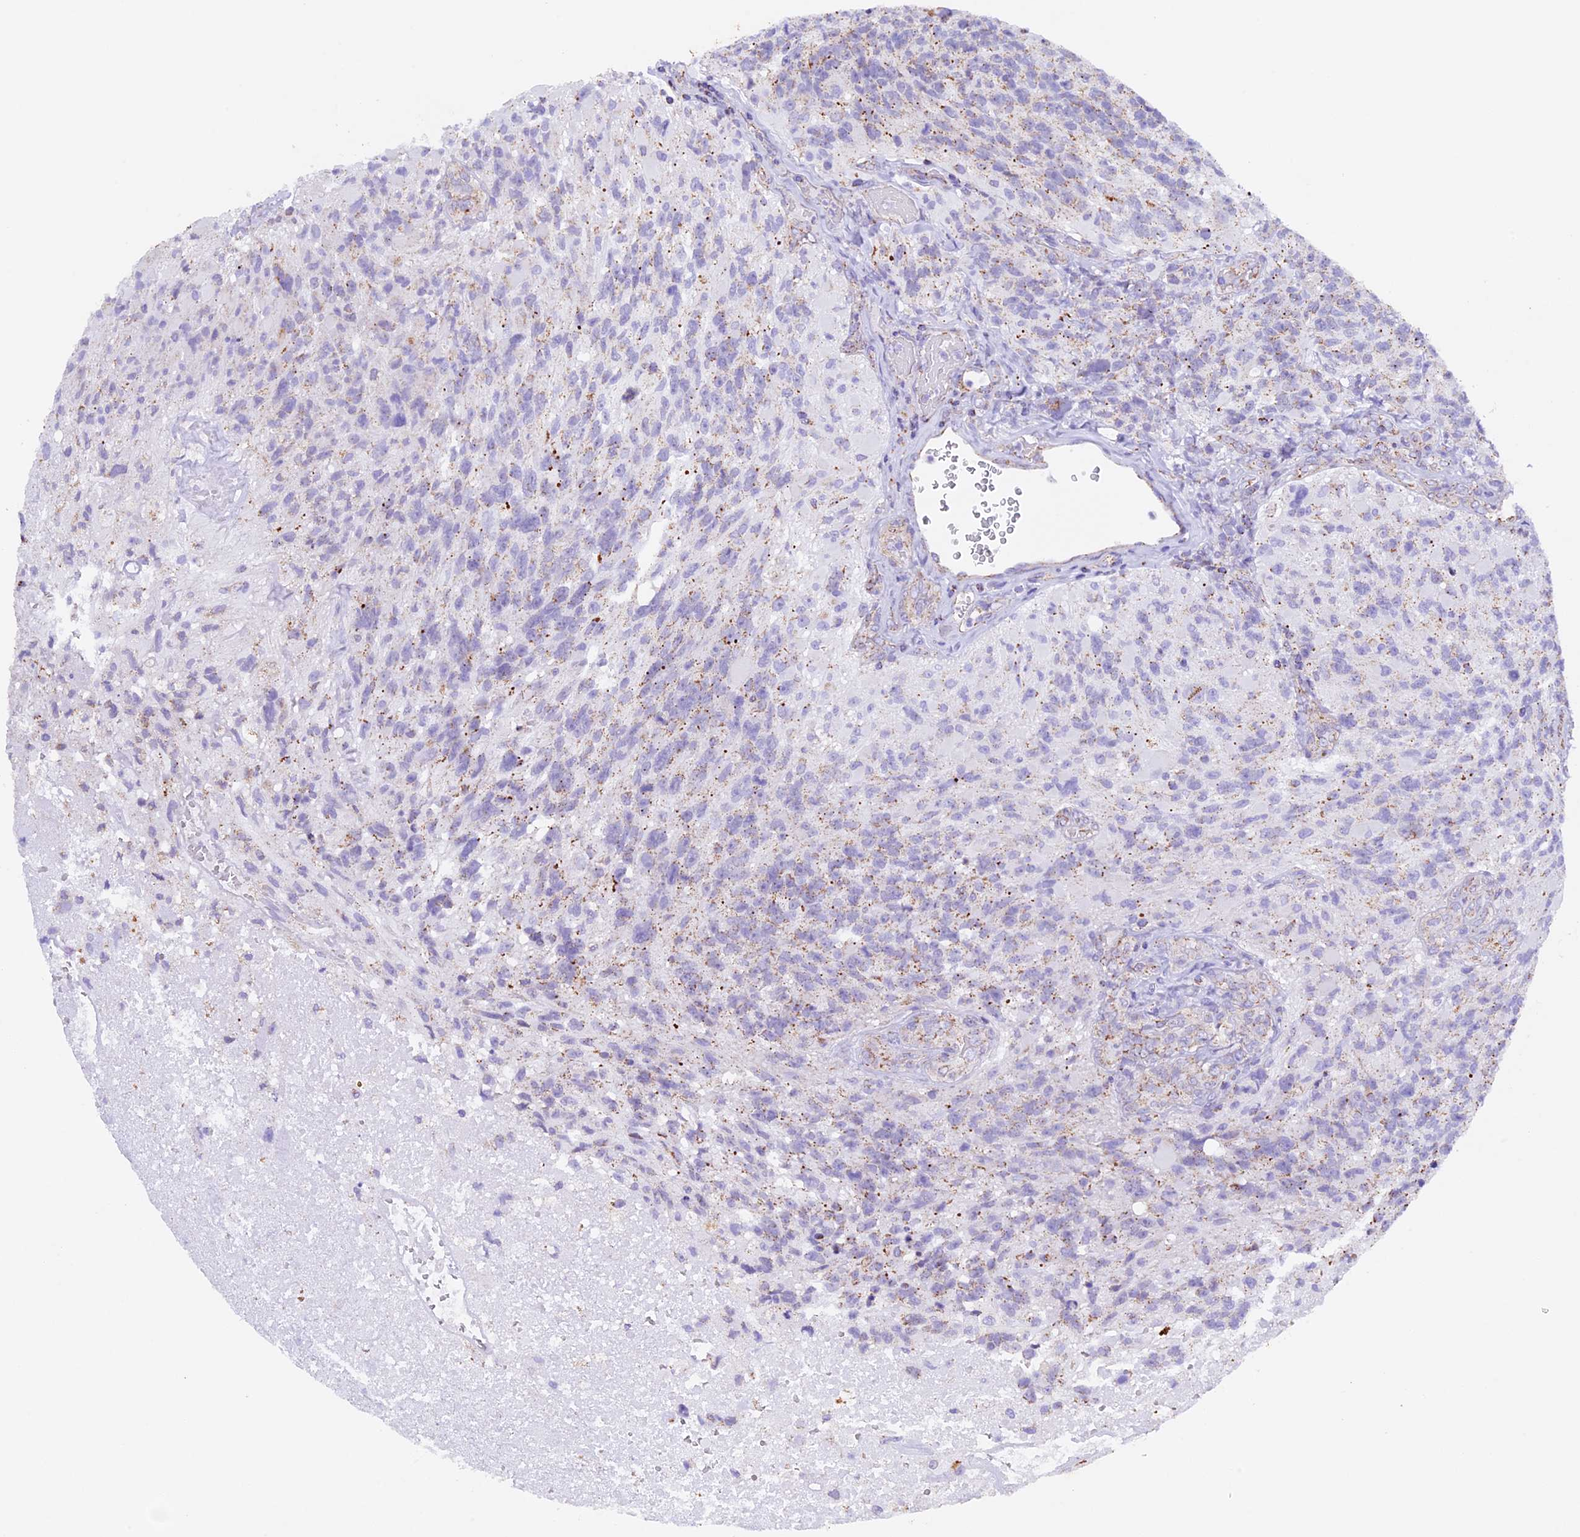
{"staining": {"intensity": "weak", "quantity": "25%-75%", "location": "cytoplasmic/membranous"}, "tissue": "glioma", "cell_type": "Tumor cells", "image_type": "cancer", "snomed": [{"axis": "morphology", "description": "Glioma, malignant, High grade"}, {"axis": "topography", "description": "Brain"}], "caption": "DAB immunohistochemical staining of high-grade glioma (malignant) displays weak cytoplasmic/membranous protein positivity in about 25%-75% of tumor cells.", "gene": "TFAM", "patient": {"sex": "male", "age": 76}}